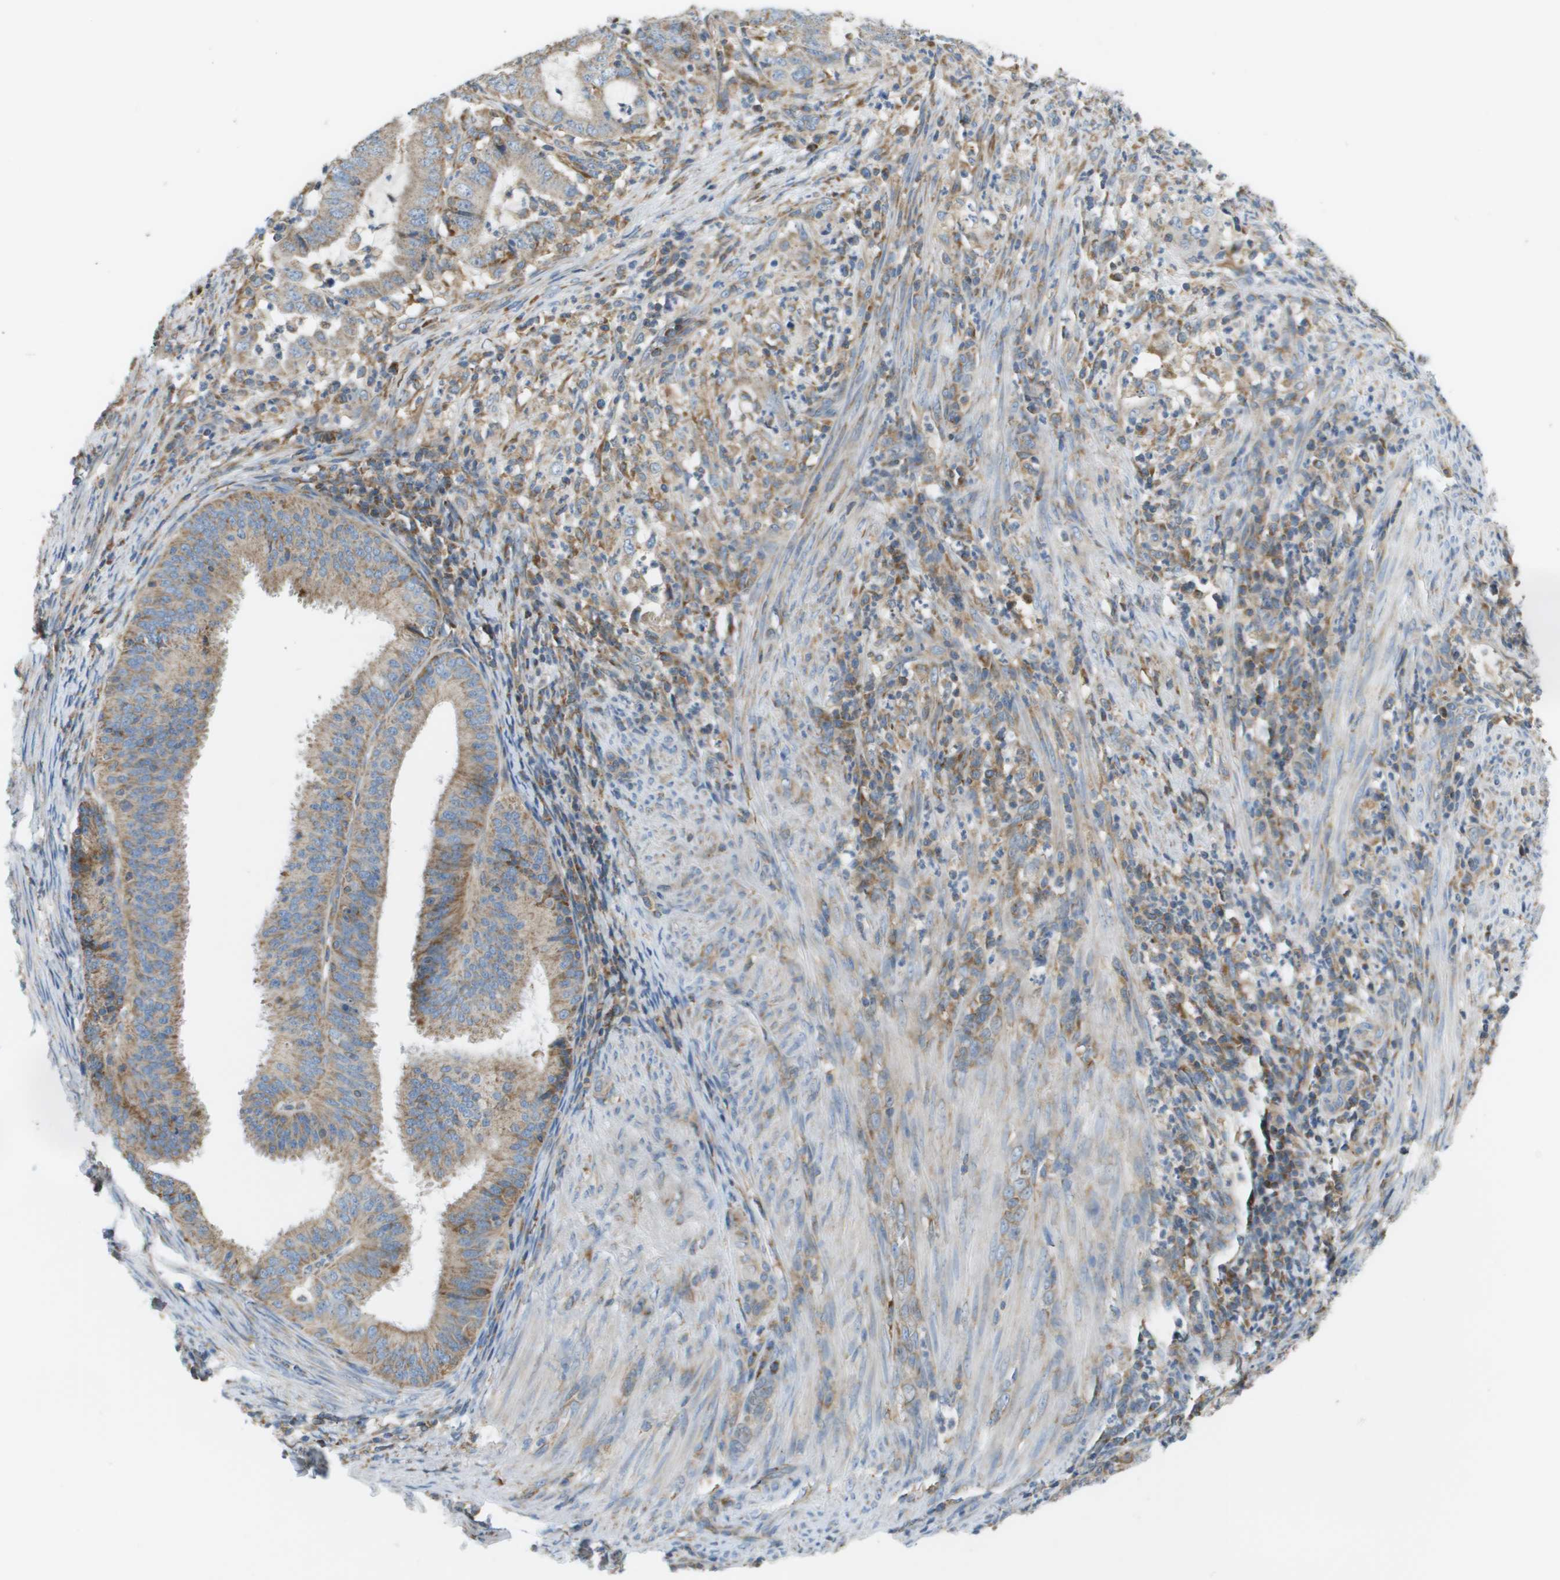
{"staining": {"intensity": "moderate", "quantity": "25%-75%", "location": "cytoplasmic/membranous"}, "tissue": "endometrial cancer", "cell_type": "Tumor cells", "image_type": "cancer", "snomed": [{"axis": "morphology", "description": "Adenocarcinoma, NOS"}, {"axis": "topography", "description": "Endometrium"}], "caption": "Endometrial cancer (adenocarcinoma) stained with a protein marker shows moderate staining in tumor cells.", "gene": "TAOK3", "patient": {"sex": "female", "age": 70}}